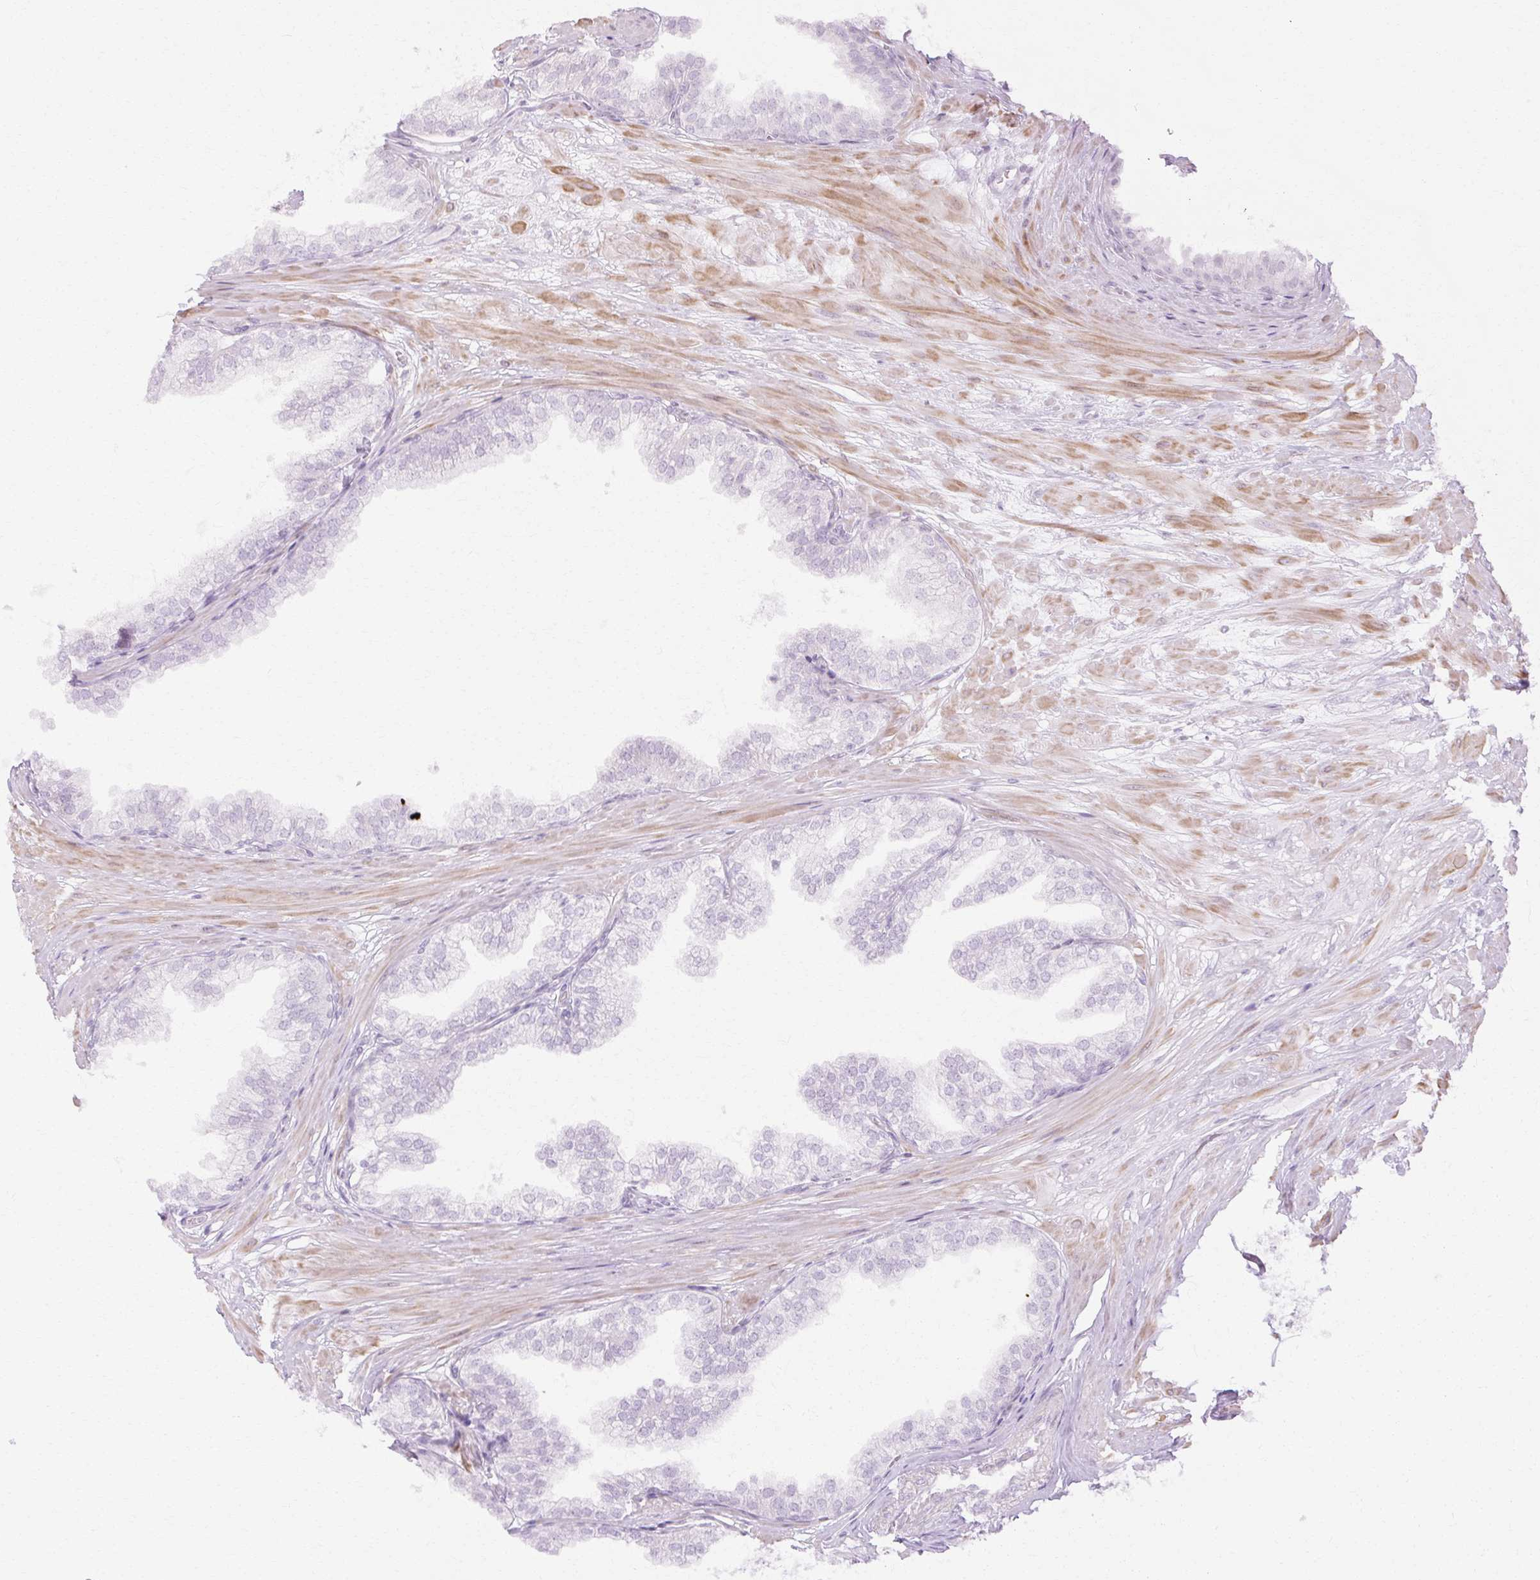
{"staining": {"intensity": "negative", "quantity": "none", "location": "none"}, "tissue": "prostate", "cell_type": "Glandular cells", "image_type": "normal", "snomed": [{"axis": "morphology", "description": "Normal tissue, NOS"}, {"axis": "topography", "description": "Prostate"}, {"axis": "topography", "description": "Peripheral nerve tissue"}], "caption": "Human prostate stained for a protein using immunohistochemistry displays no expression in glandular cells.", "gene": "C3orf49", "patient": {"sex": "male", "age": 55}}